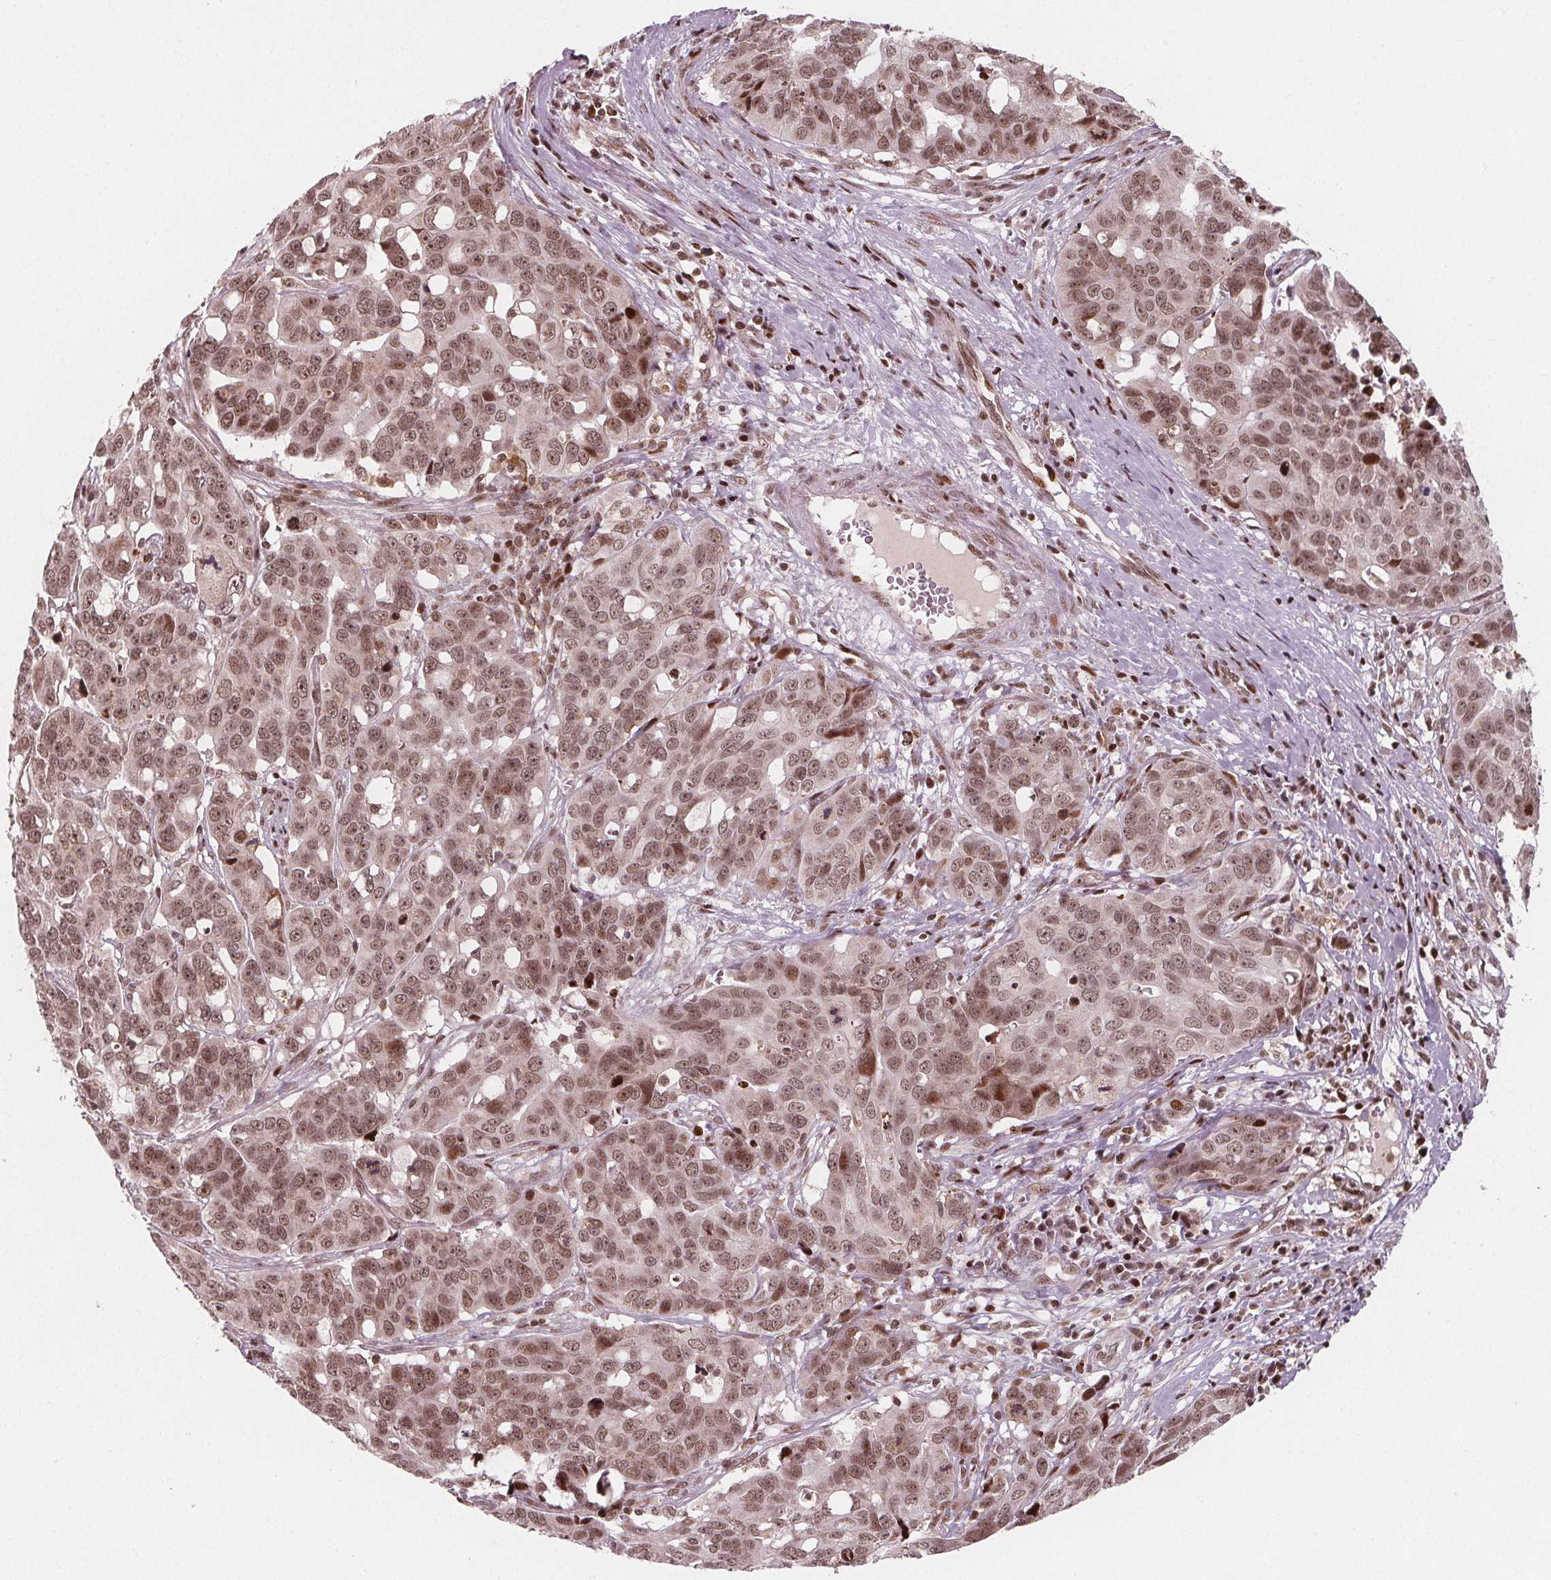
{"staining": {"intensity": "moderate", "quantity": ">75%", "location": "nuclear"}, "tissue": "ovarian cancer", "cell_type": "Tumor cells", "image_type": "cancer", "snomed": [{"axis": "morphology", "description": "Carcinoma, endometroid"}, {"axis": "topography", "description": "Ovary"}], "caption": "Ovarian cancer (endometroid carcinoma) stained with a protein marker exhibits moderate staining in tumor cells.", "gene": "SNRNP35", "patient": {"sex": "female", "age": 78}}